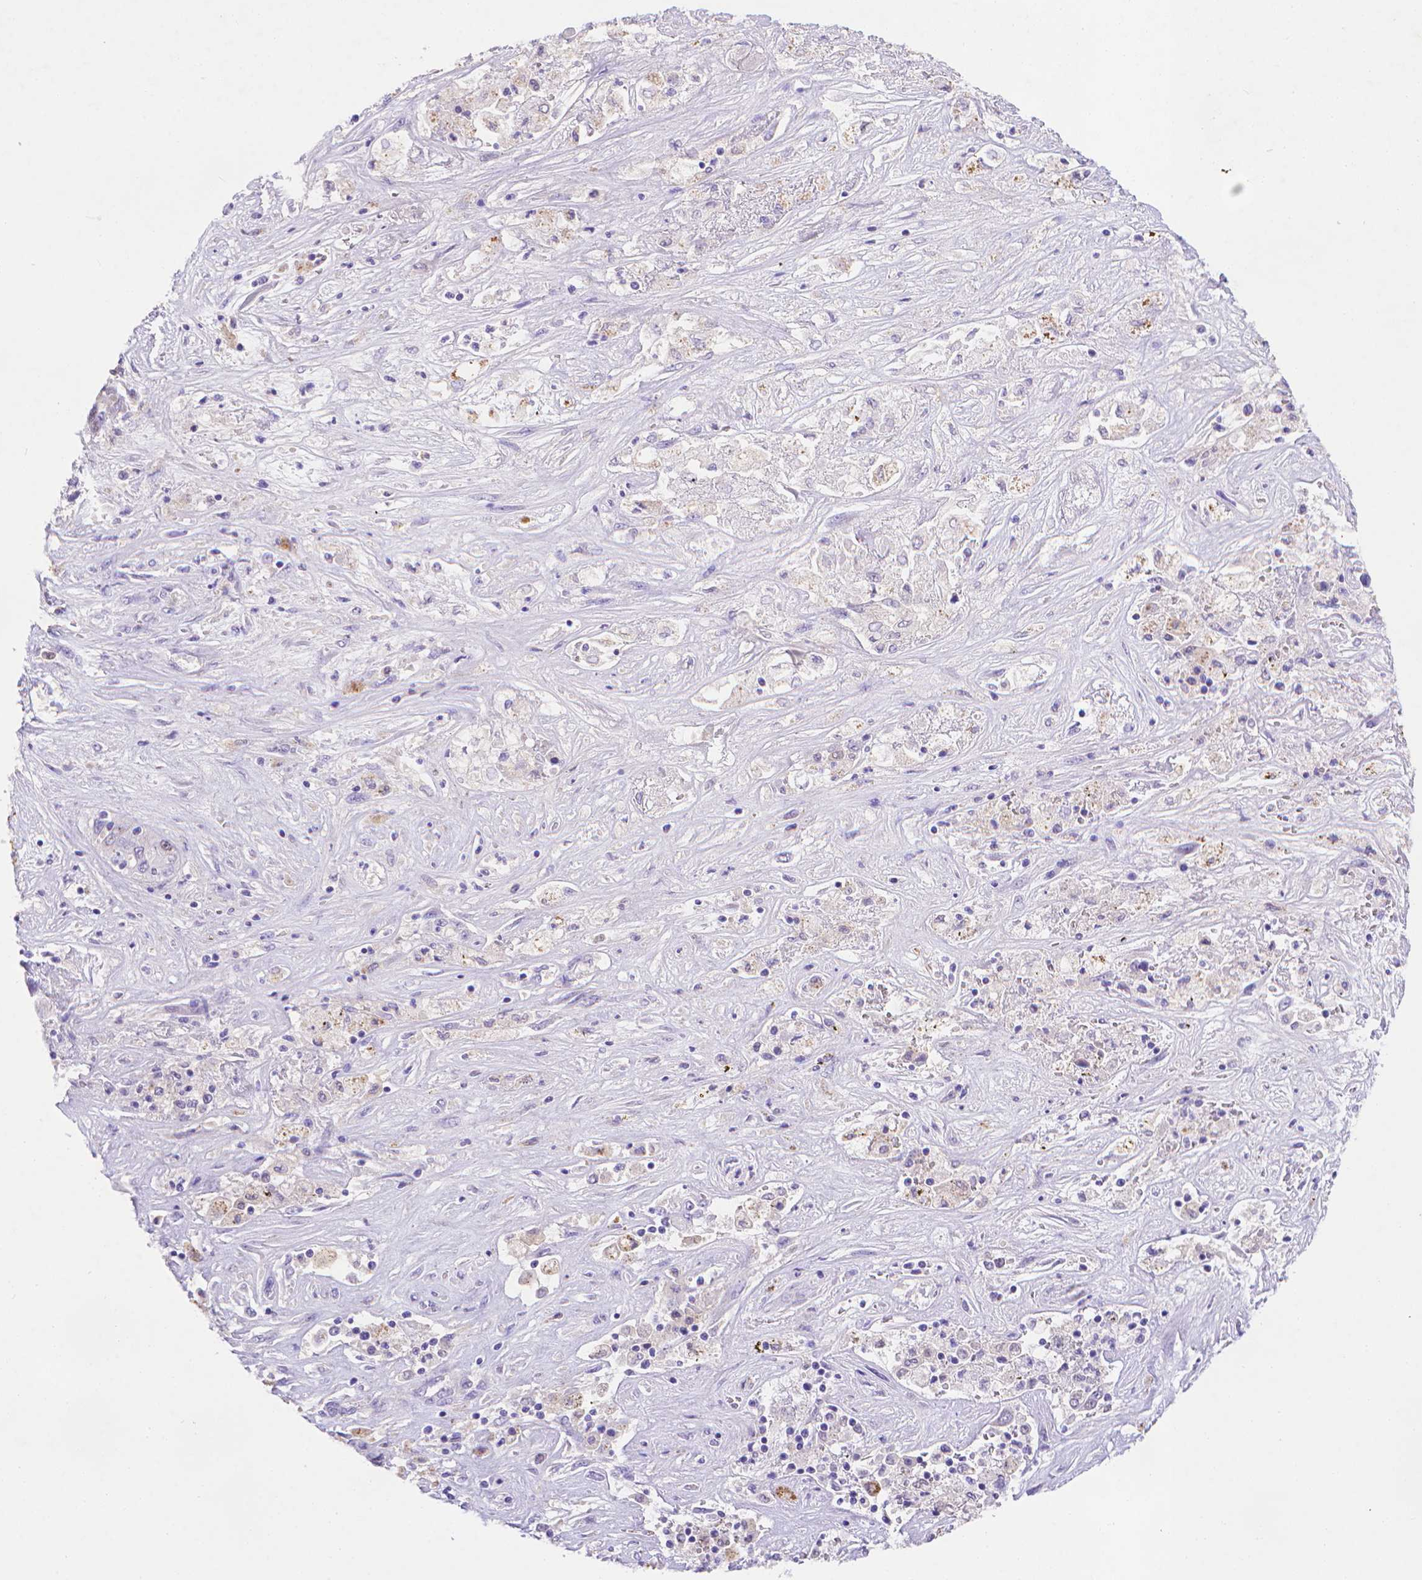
{"staining": {"intensity": "negative", "quantity": "none", "location": "none"}, "tissue": "liver cancer", "cell_type": "Tumor cells", "image_type": "cancer", "snomed": [{"axis": "morphology", "description": "Cholangiocarcinoma"}, {"axis": "topography", "description": "Liver"}], "caption": "There is no significant expression in tumor cells of liver cancer.", "gene": "FGD2", "patient": {"sex": "female", "age": 52}}